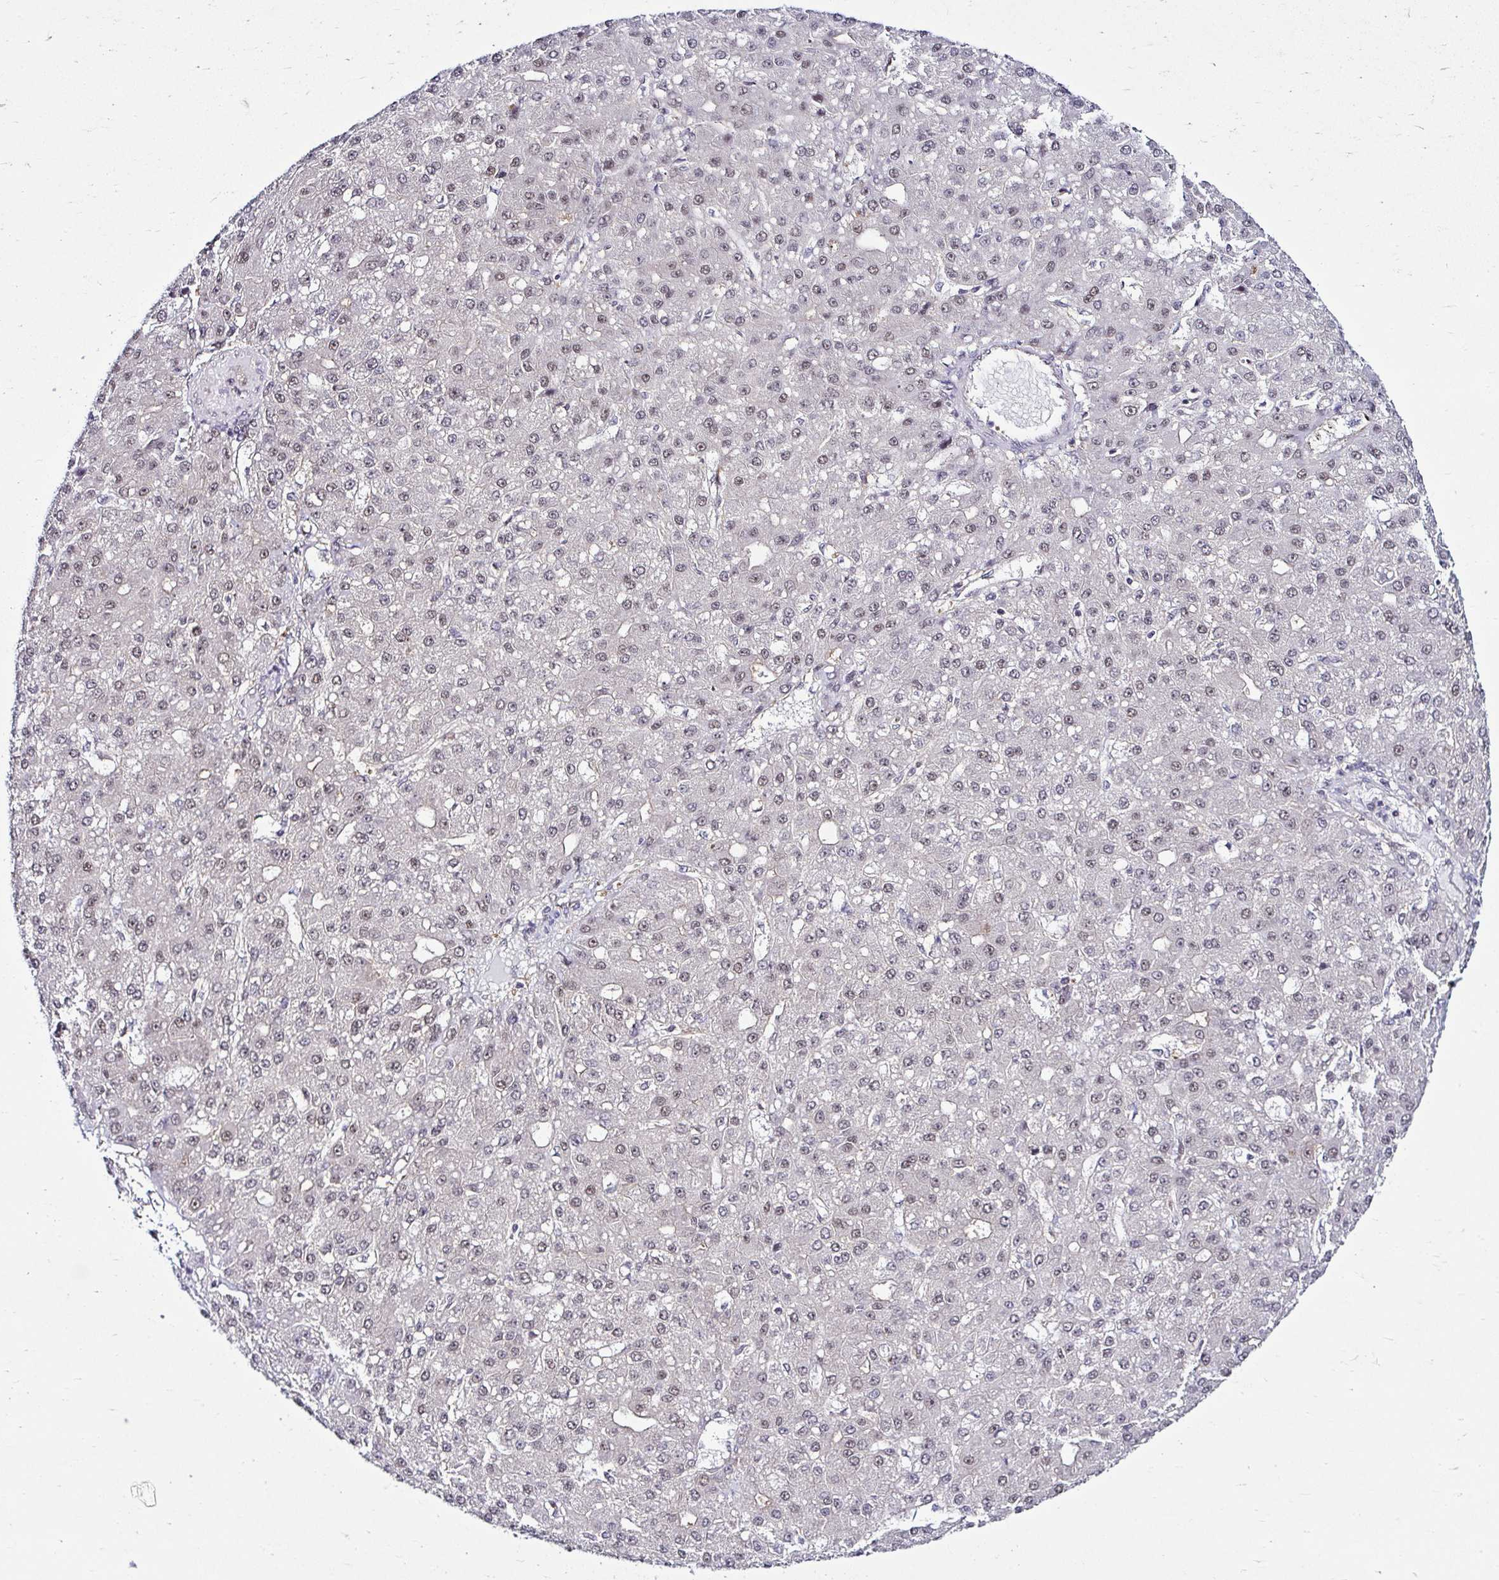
{"staining": {"intensity": "weak", "quantity": "25%-75%", "location": "nuclear"}, "tissue": "liver cancer", "cell_type": "Tumor cells", "image_type": "cancer", "snomed": [{"axis": "morphology", "description": "Carcinoma, Hepatocellular, NOS"}, {"axis": "topography", "description": "Liver"}], "caption": "The histopathology image displays immunohistochemical staining of liver cancer (hepatocellular carcinoma). There is weak nuclear positivity is appreciated in about 25%-75% of tumor cells.", "gene": "PSMD3", "patient": {"sex": "male", "age": 67}}